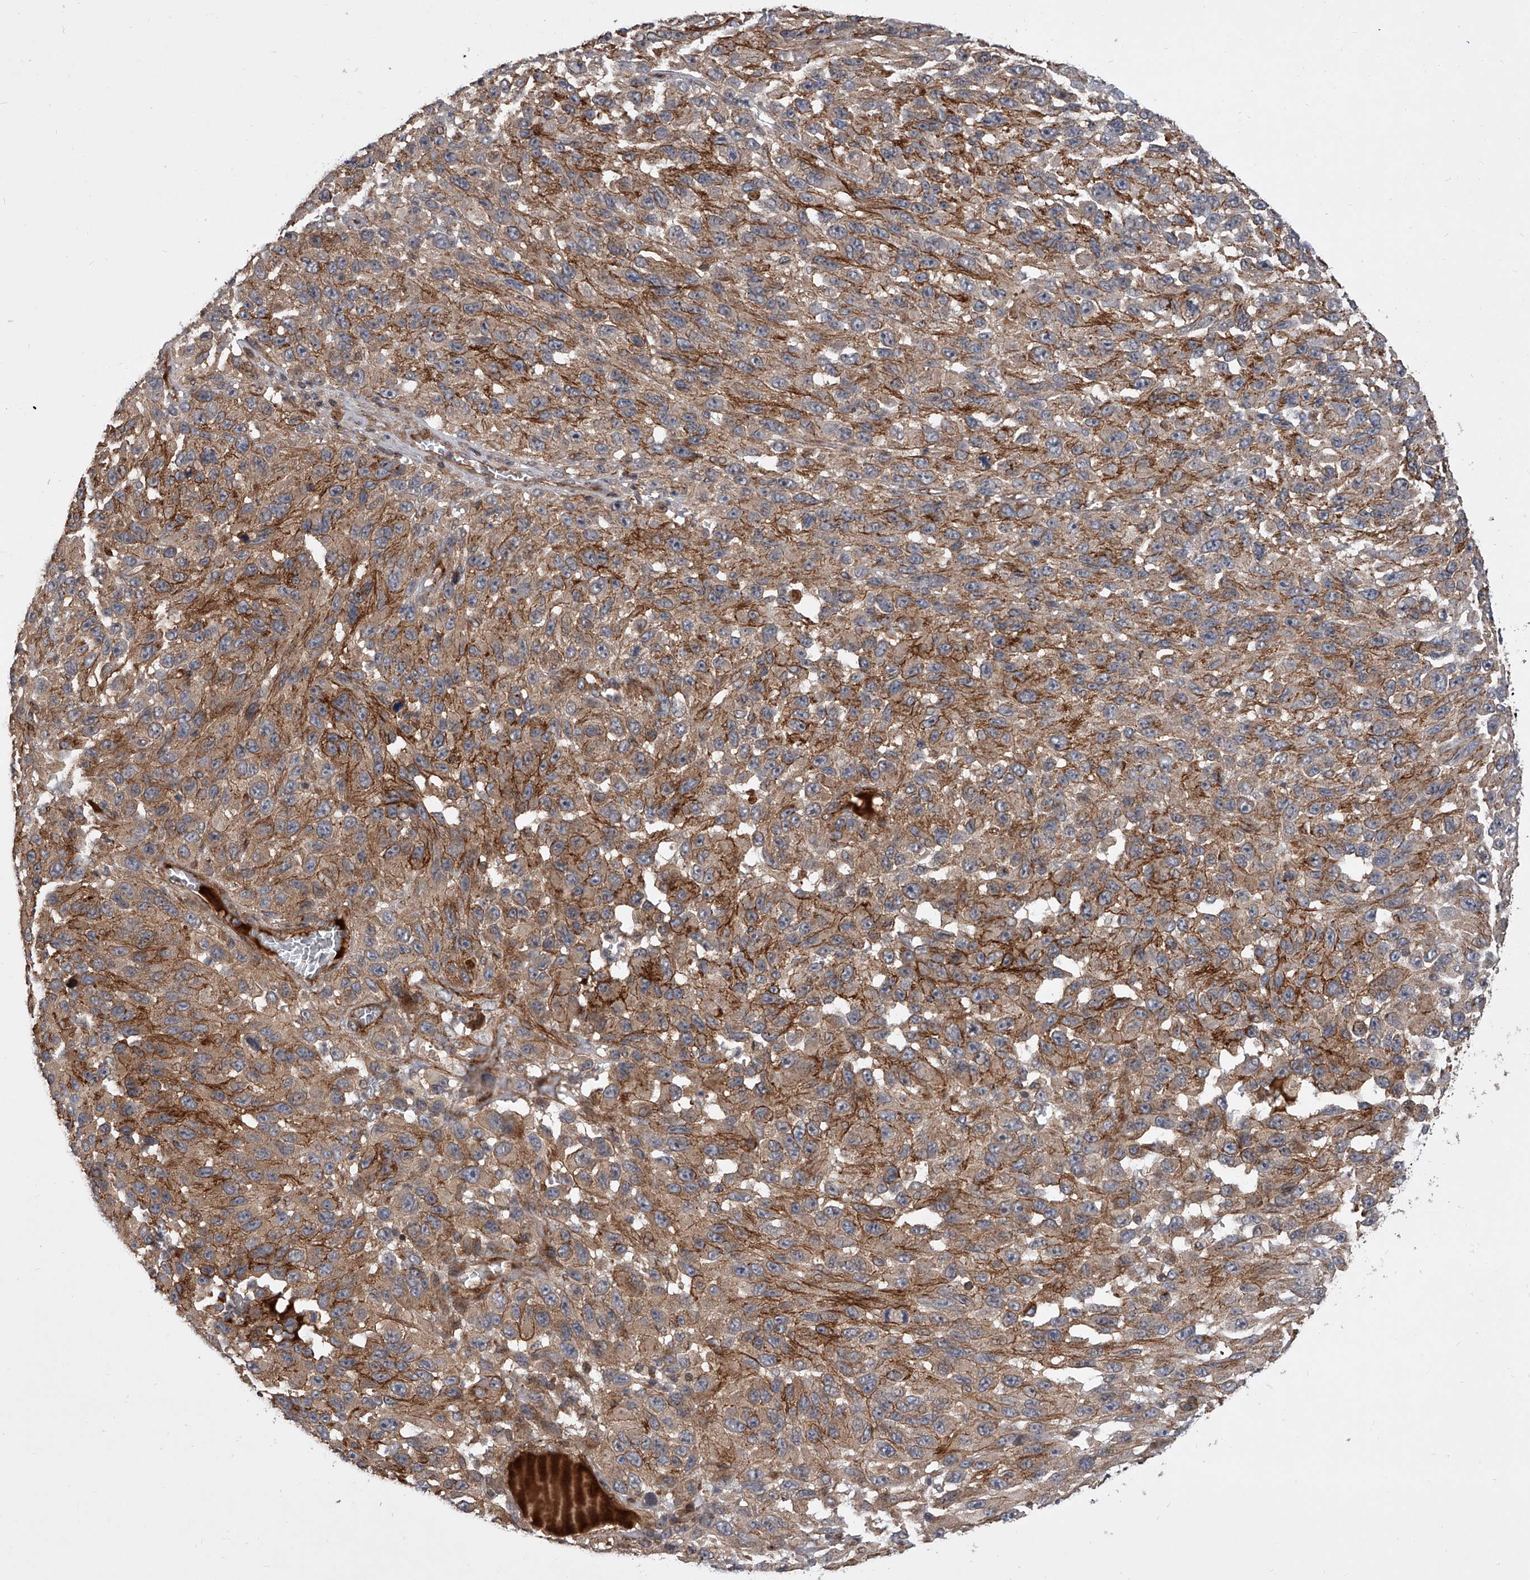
{"staining": {"intensity": "moderate", "quantity": ">75%", "location": "cytoplasmic/membranous"}, "tissue": "melanoma", "cell_type": "Tumor cells", "image_type": "cancer", "snomed": [{"axis": "morphology", "description": "Malignant melanoma, NOS"}, {"axis": "topography", "description": "Skin"}], "caption": "Moderate cytoplasmic/membranous expression for a protein is identified in approximately >75% of tumor cells of melanoma using IHC.", "gene": "USP47", "patient": {"sex": "female", "age": 96}}